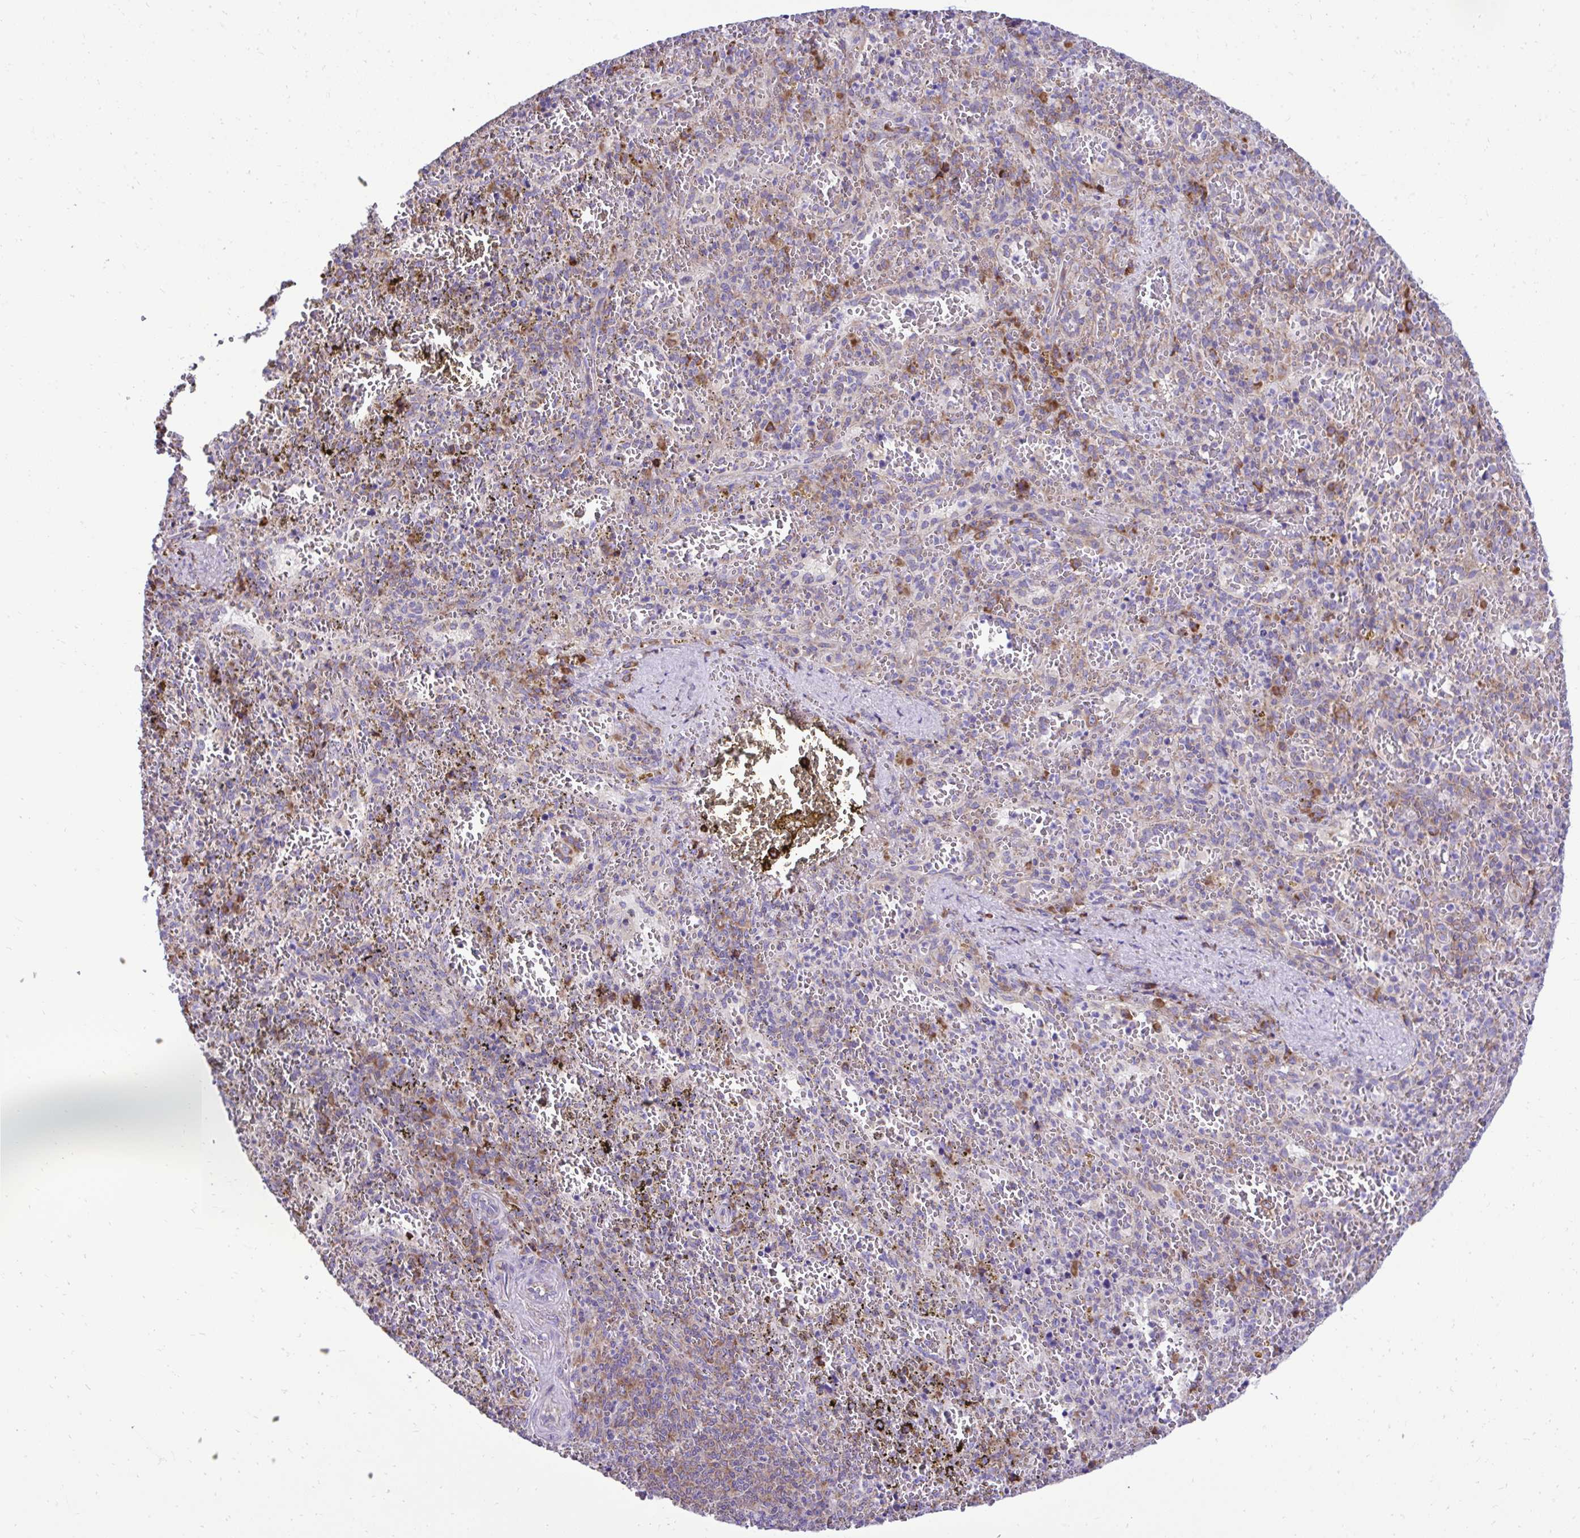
{"staining": {"intensity": "moderate", "quantity": "25%-75%", "location": "cytoplasmic/membranous"}, "tissue": "spleen", "cell_type": "Cells in red pulp", "image_type": "normal", "snomed": [{"axis": "morphology", "description": "Normal tissue, NOS"}, {"axis": "topography", "description": "Spleen"}], "caption": "This image demonstrates IHC staining of normal spleen, with medium moderate cytoplasmic/membranous expression in about 25%-75% of cells in red pulp.", "gene": "RPL7", "patient": {"sex": "female", "age": 50}}